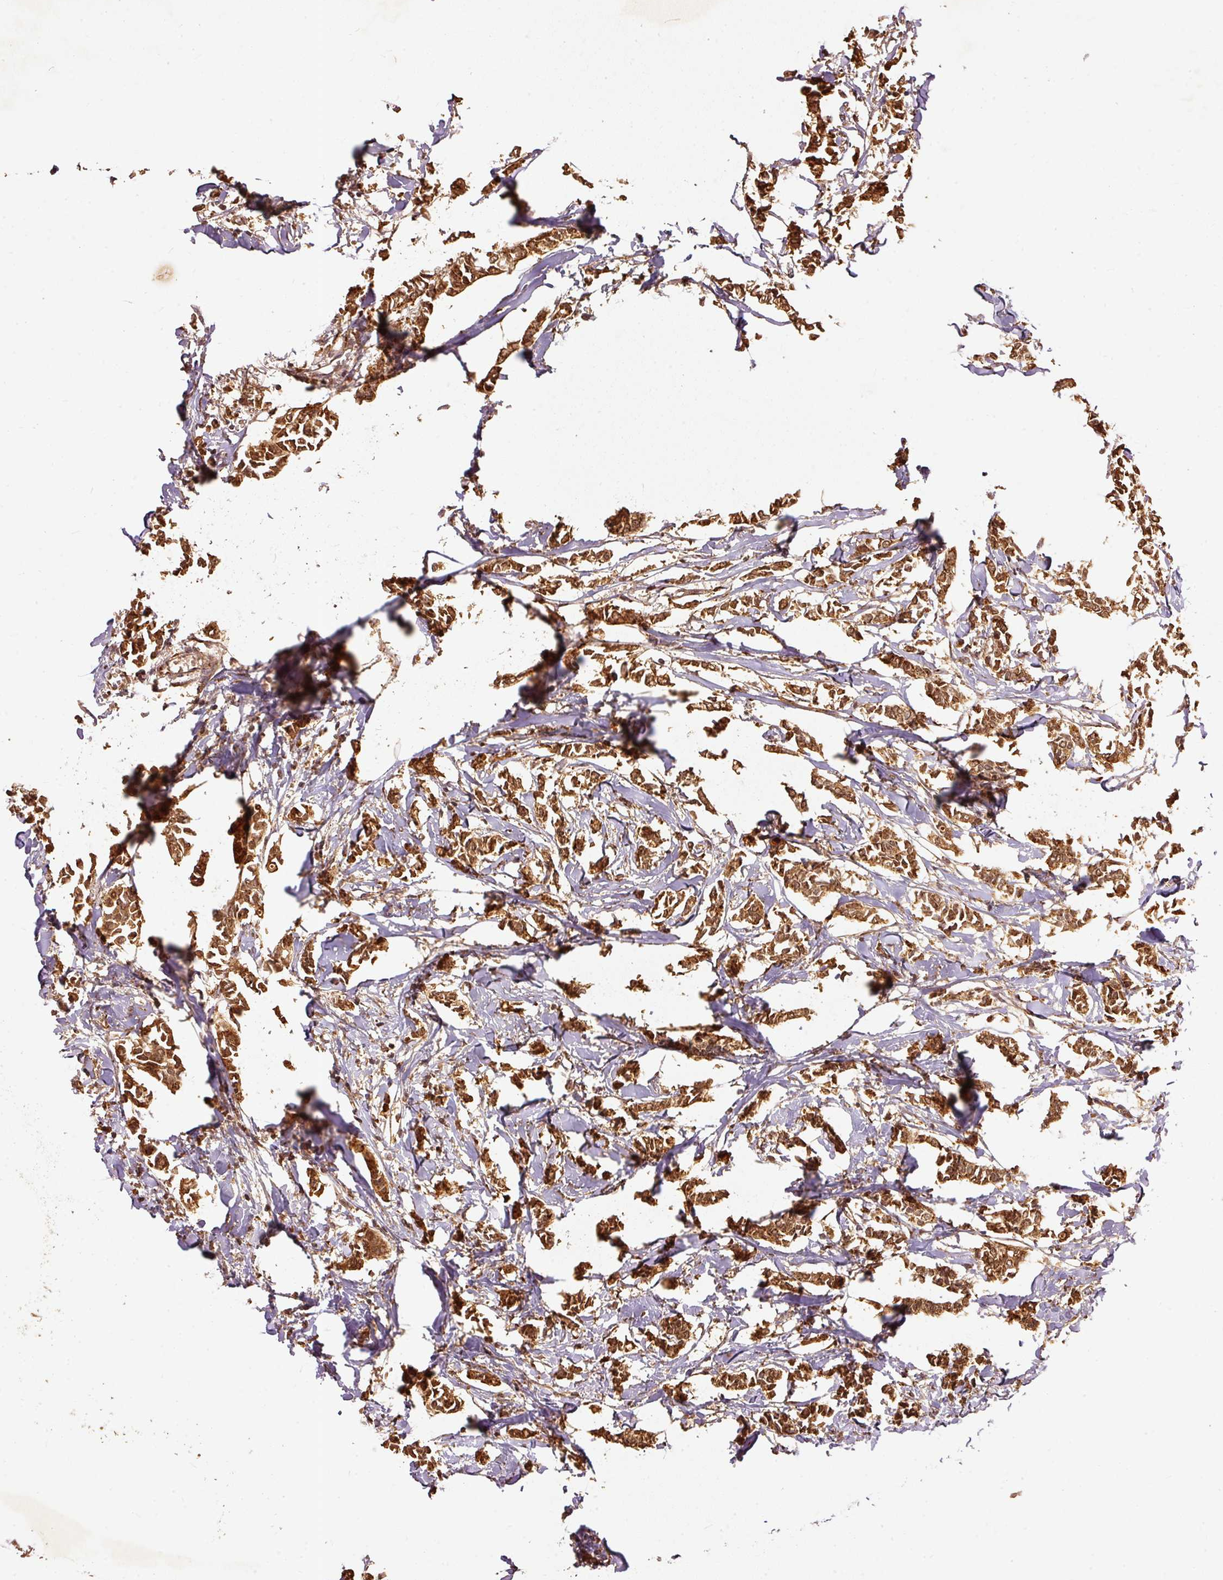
{"staining": {"intensity": "moderate", "quantity": ">75%", "location": "cytoplasmic/membranous"}, "tissue": "breast cancer", "cell_type": "Tumor cells", "image_type": "cancer", "snomed": [{"axis": "morphology", "description": "Duct carcinoma"}, {"axis": "topography", "description": "Breast"}], "caption": "DAB (3,3'-diaminobenzidine) immunohistochemical staining of breast infiltrating ductal carcinoma shows moderate cytoplasmic/membranous protein positivity in about >75% of tumor cells. Nuclei are stained in blue.", "gene": "FUT8", "patient": {"sex": "female", "age": 41}}